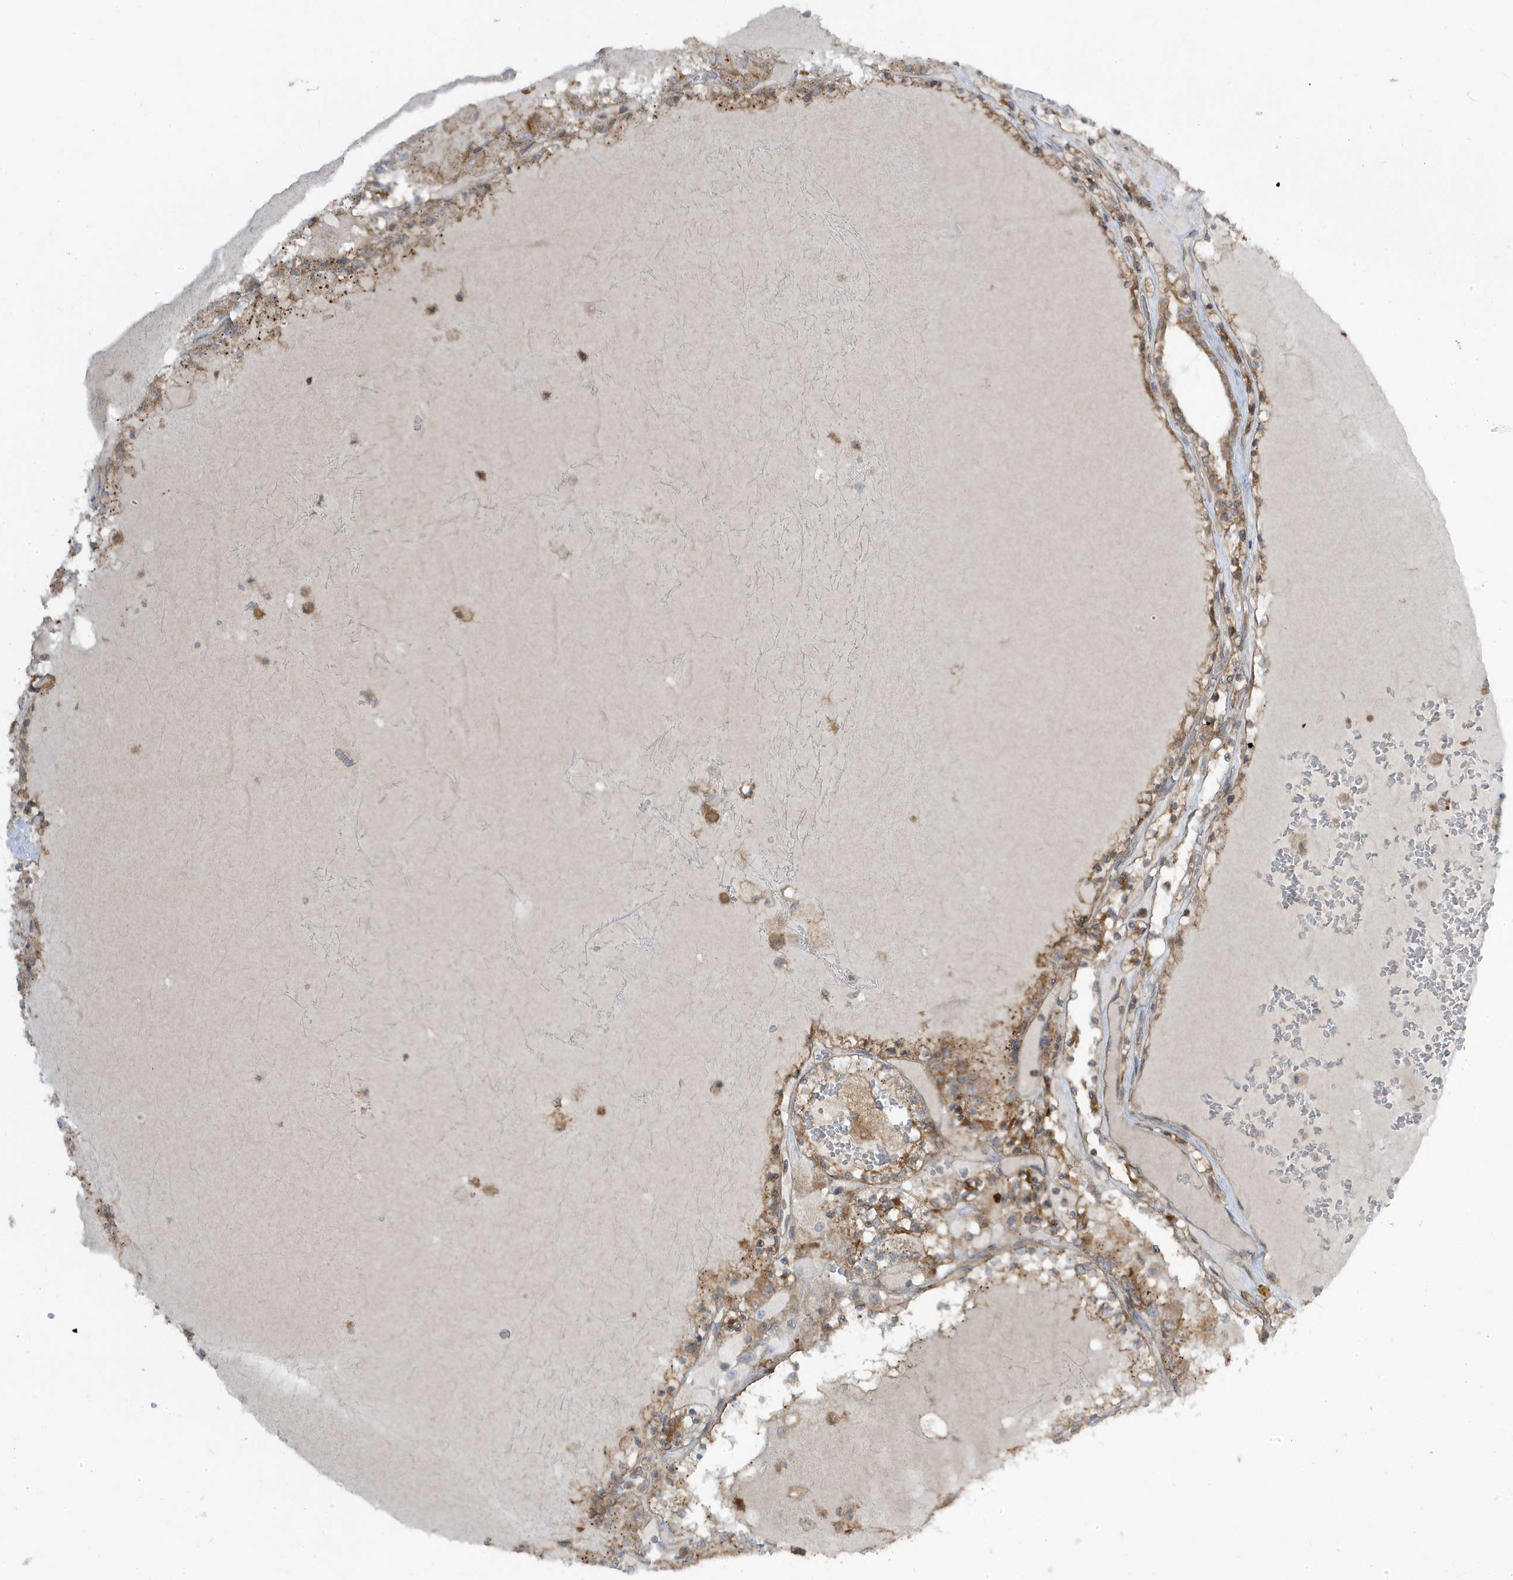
{"staining": {"intensity": "moderate", "quantity": ">75%", "location": "cytoplasmic/membranous"}, "tissue": "renal cancer", "cell_type": "Tumor cells", "image_type": "cancer", "snomed": [{"axis": "morphology", "description": "Adenocarcinoma, NOS"}, {"axis": "topography", "description": "Kidney"}], "caption": "A brown stain shows moderate cytoplasmic/membranous staining of a protein in renal cancer (adenocarcinoma) tumor cells.", "gene": "STAM", "patient": {"sex": "female", "age": 56}}